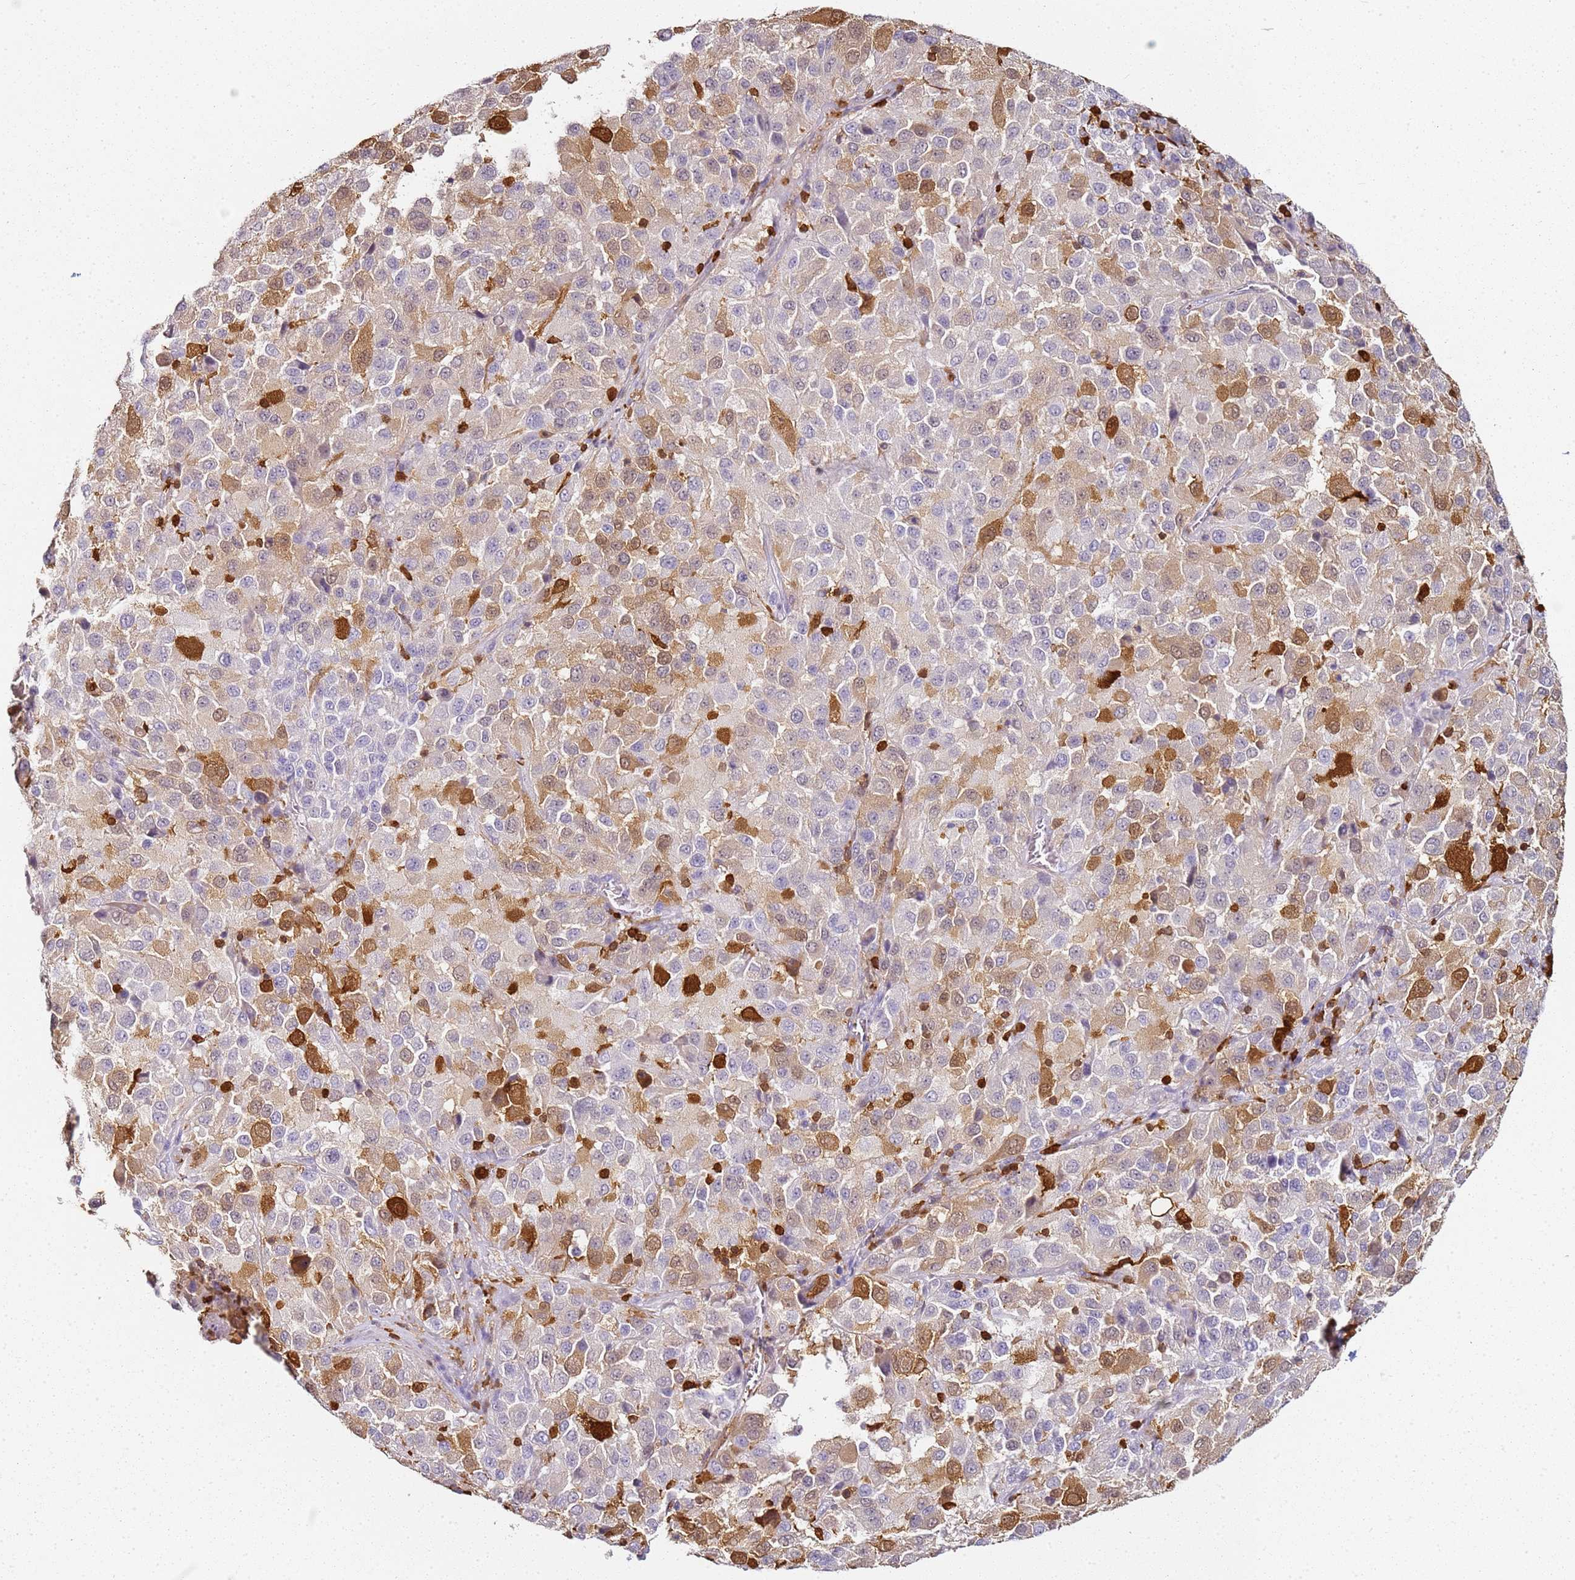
{"staining": {"intensity": "moderate", "quantity": "<25%", "location": "nuclear"}, "tissue": "melanoma", "cell_type": "Tumor cells", "image_type": "cancer", "snomed": [{"axis": "morphology", "description": "Malignant melanoma, Metastatic site"}, {"axis": "topography", "description": "Lung"}], "caption": "Human melanoma stained for a protein (brown) displays moderate nuclear positive positivity in approximately <25% of tumor cells.", "gene": "S100A4", "patient": {"sex": "male", "age": 64}}